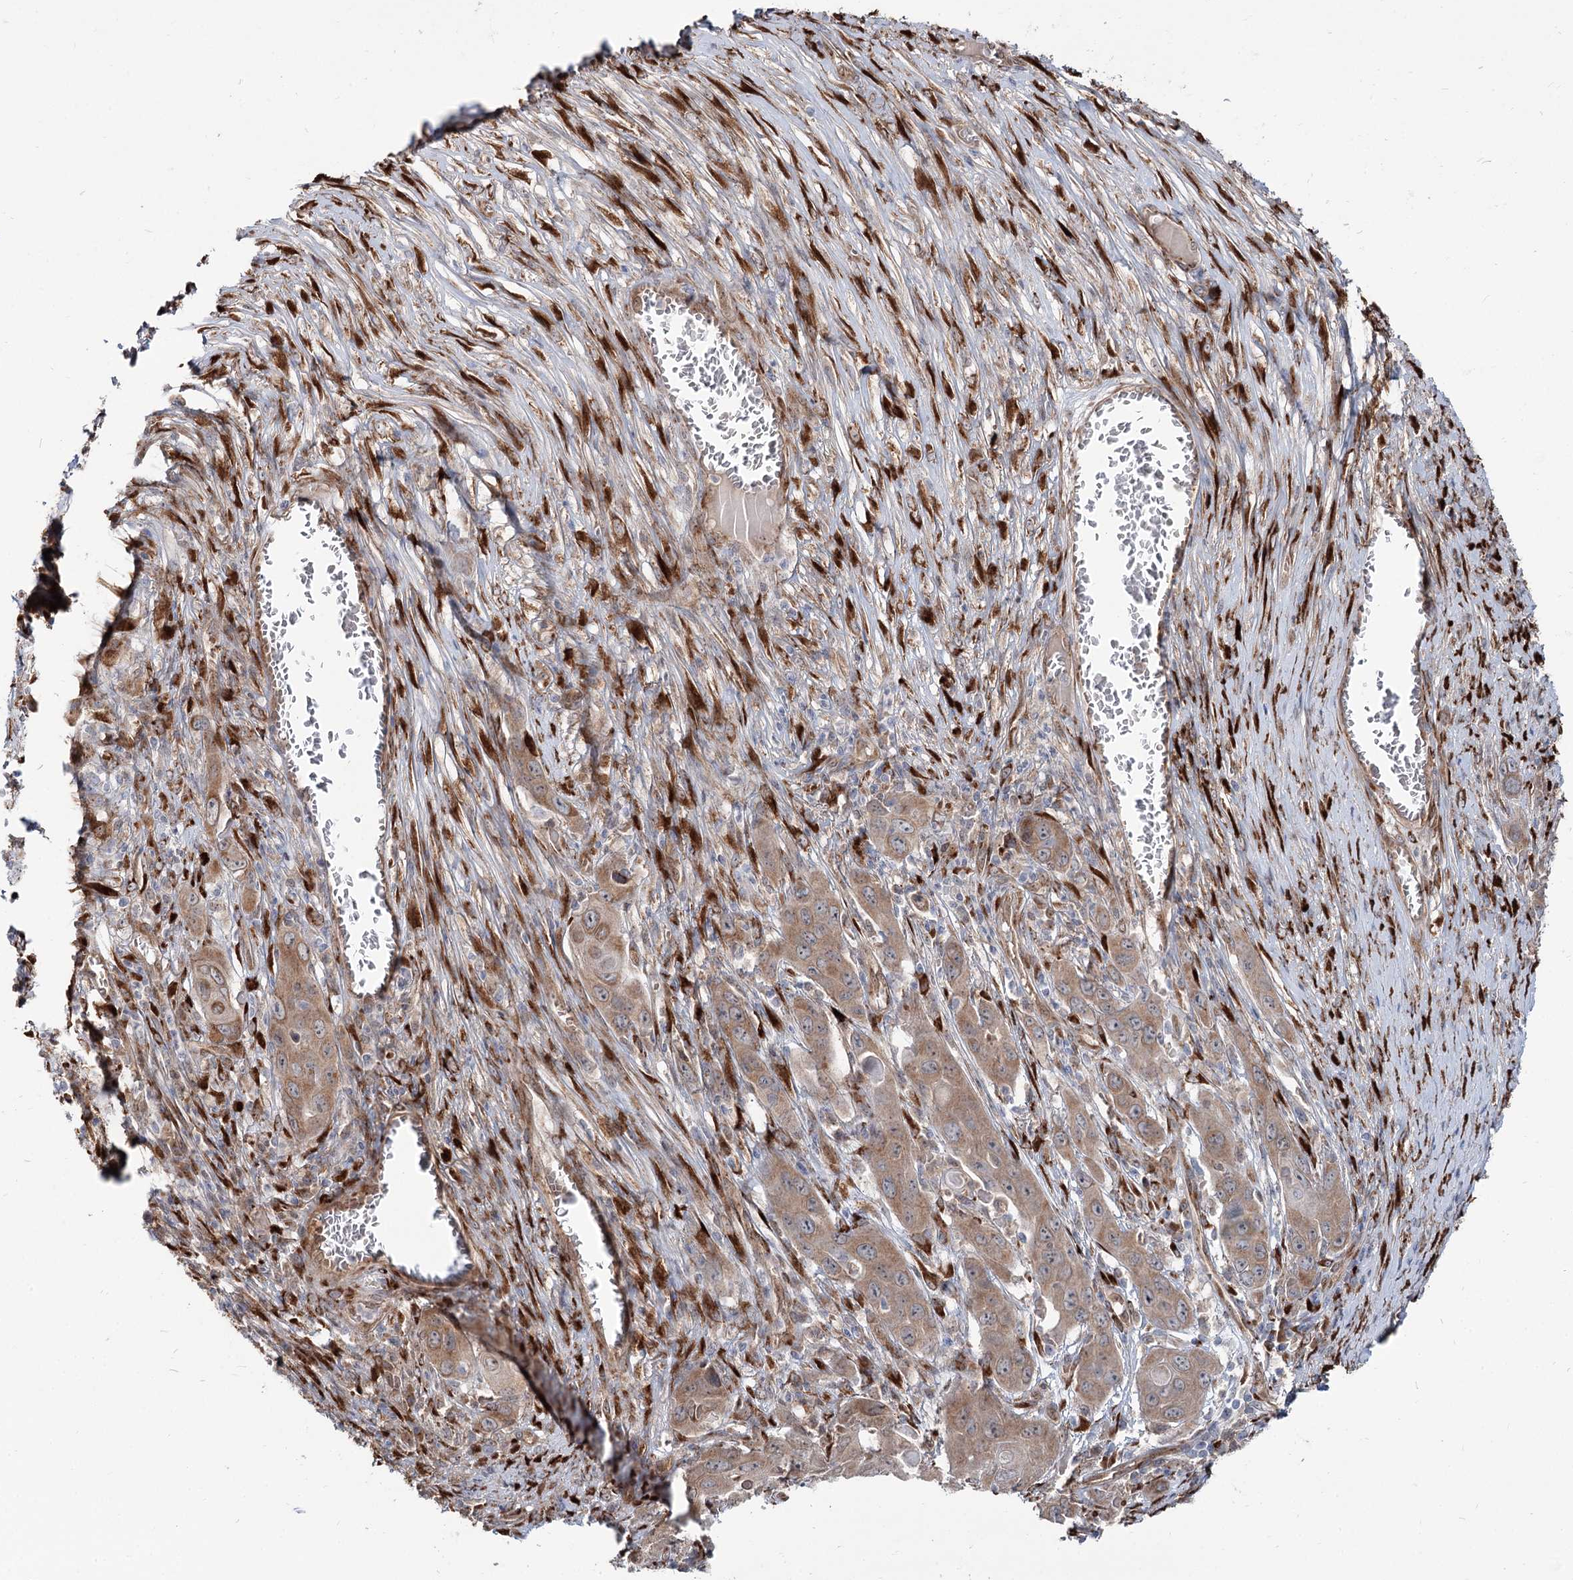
{"staining": {"intensity": "moderate", "quantity": ">75%", "location": "cytoplasmic/membranous"}, "tissue": "skin cancer", "cell_type": "Tumor cells", "image_type": "cancer", "snomed": [{"axis": "morphology", "description": "Squamous cell carcinoma, NOS"}, {"axis": "topography", "description": "Skin"}], "caption": "IHC of human skin cancer (squamous cell carcinoma) shows medium levels of moderate cytoplasmic/membranous expression in about >75% of tumor cells.", "gene": "SPART", "patient": {"sex": "male", "age": 55}}